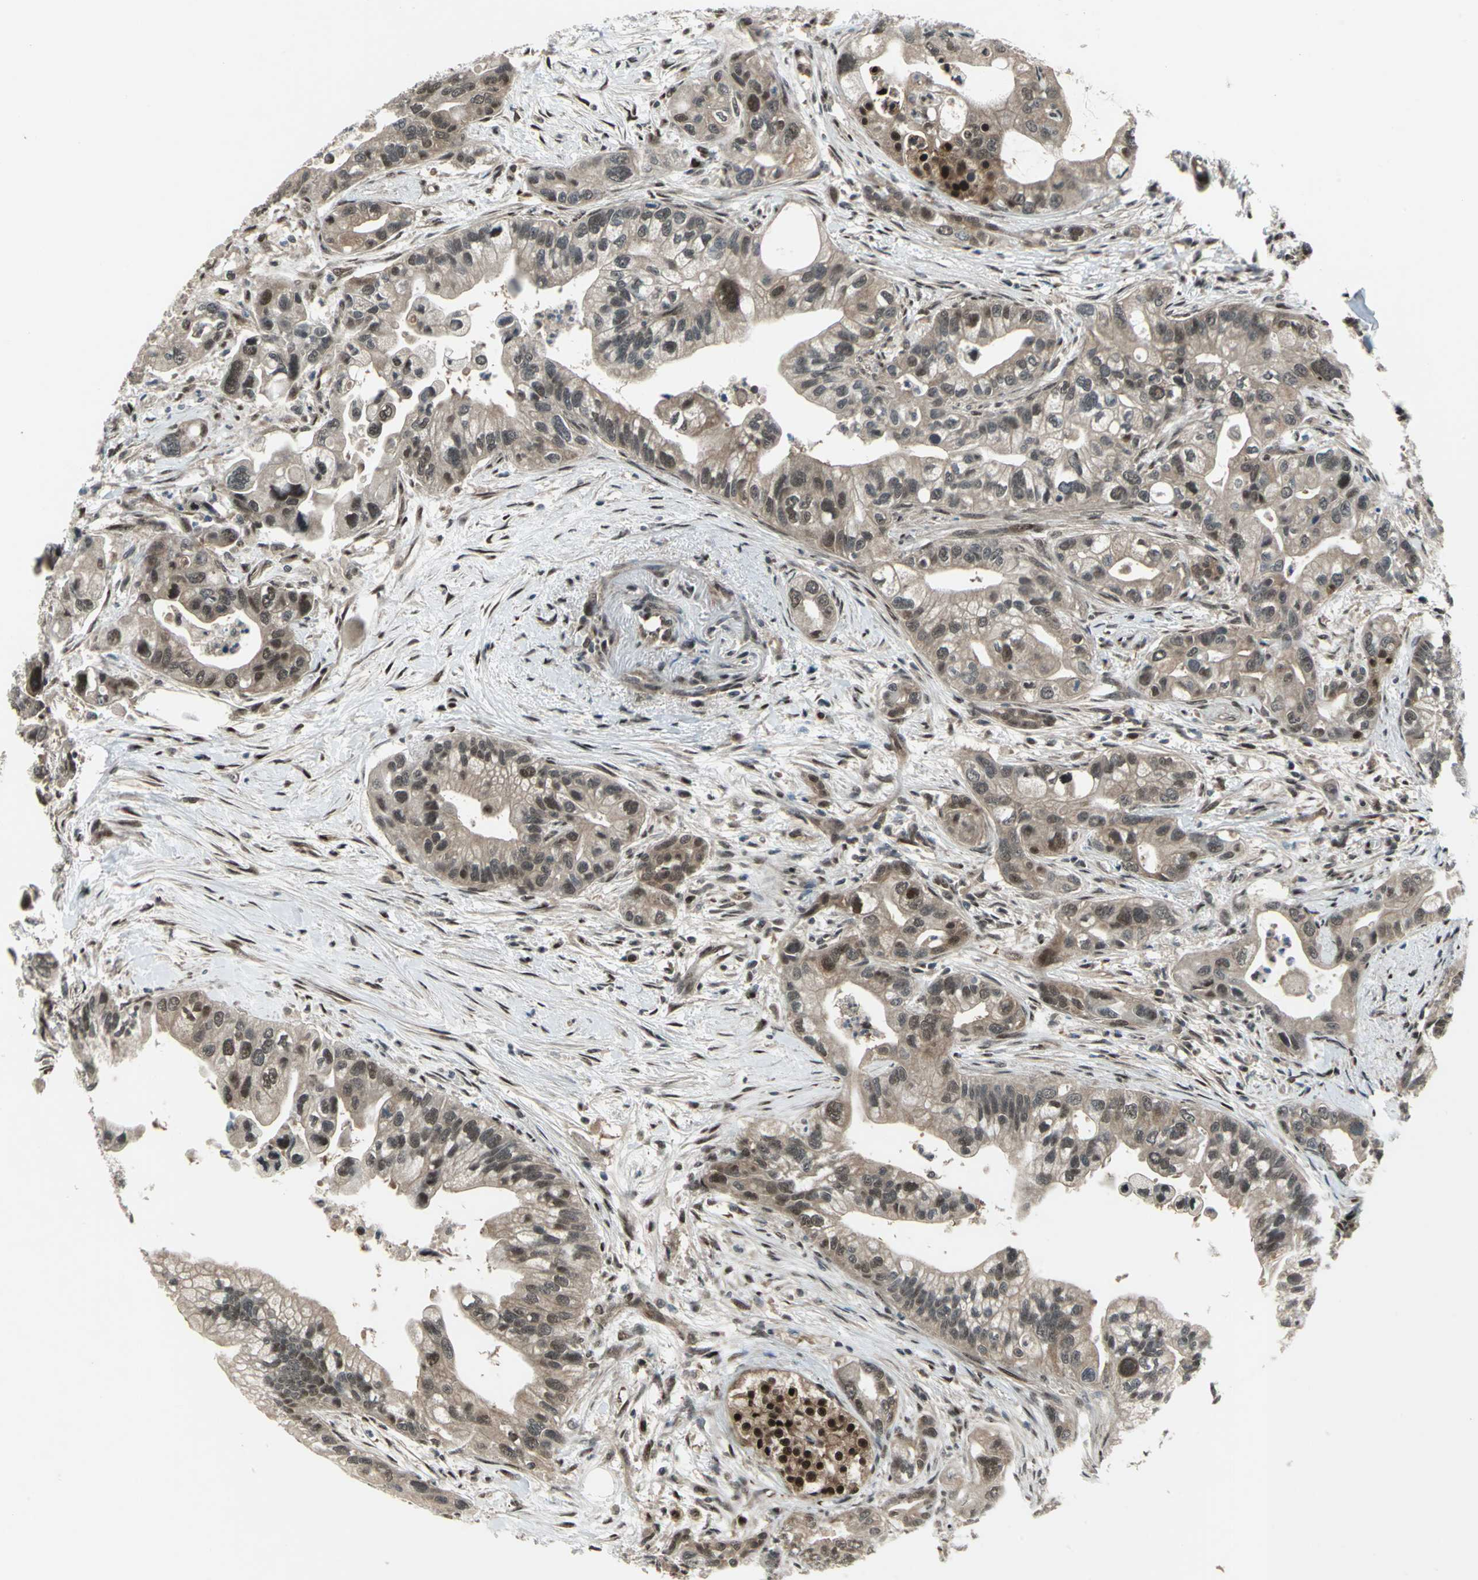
{"staining": {"intensity": "weak", "quantity": ">75%", "location": "cytoplasmic/membranous,nuclear"}, "tissue": "pancreatic cancer", "cell_type": "Tumor cells", "image_type": "cancer", "snomed": [{"axis": "morphology", "description": "Adenocarcinoma, NOS"}, {"axis": "topography", "description": "Pancreas"}], "caption": "High-magnification brightfield microscopy of pancreatic adenocarcinoma stained with DAB (3,3'-diaminobenzidine) (brown) and counterstained with hematoxylin (blue). tumor cells exhibit weak cytoplasmic/membranous and nuclear expression is identified in approximately>75% of cells.", "gene": "COPS5", "patient": {"sex": "male", "age": 70}}